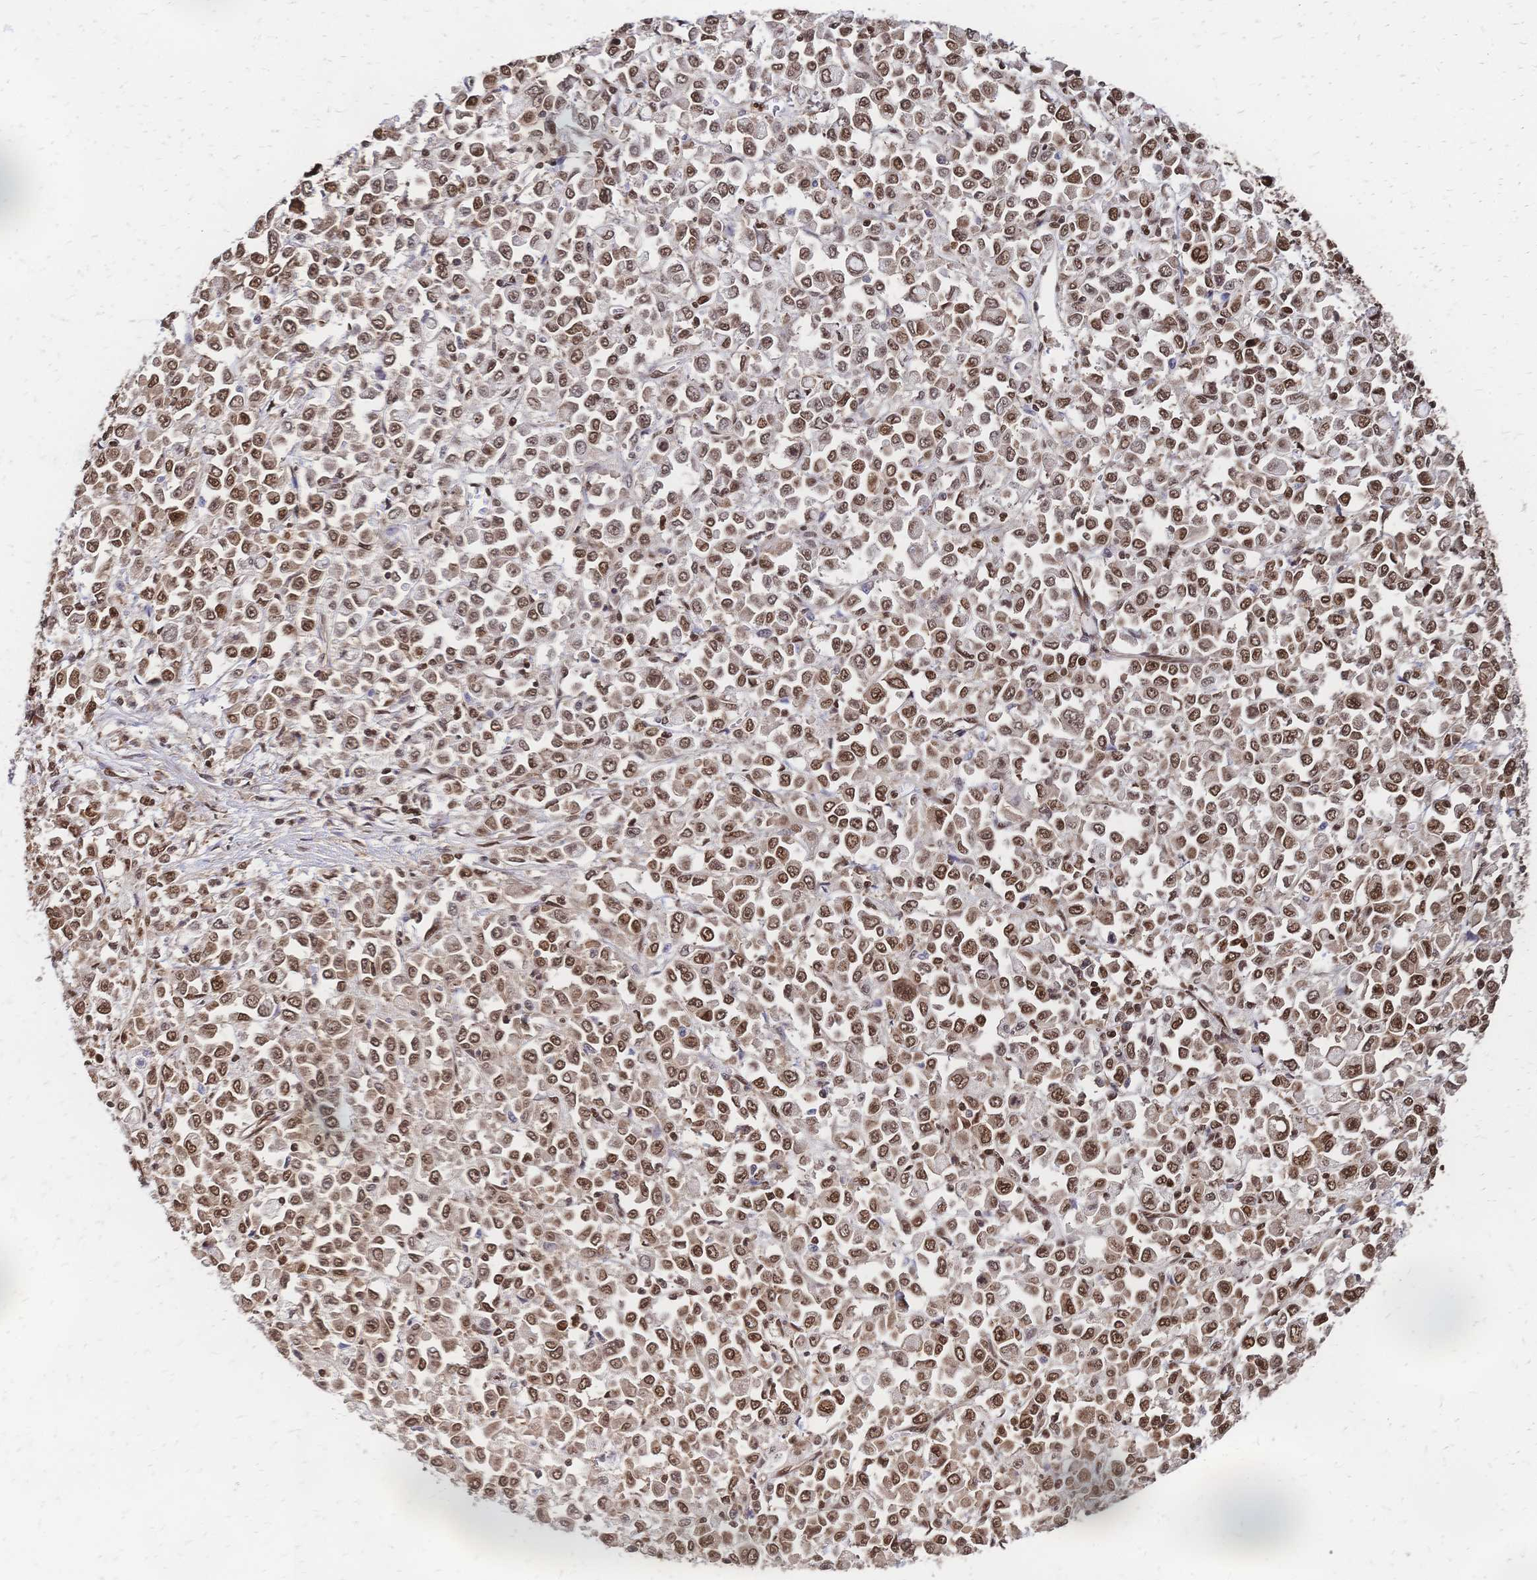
{"staining": {"intensity": "moderate", "quantity": ">75%", "location": "nuclear"}, "tissue": "stomach cancer", "cell_type": "Tumor cells", "image_type": "cancer", "snomed": [{"axis": "morphology", "description": "Adenocarcinoma, NOS"}, {"axis": "topography", "description": "Stomach, upper"}], "caption": "Stomach cancer was stained to show a protein in brown. There is medium levels of moderate nuclear expression in approximately >75% of tumor cells.", "gene": "HDGF", "patient": {"sex": "male", "age": 70}}